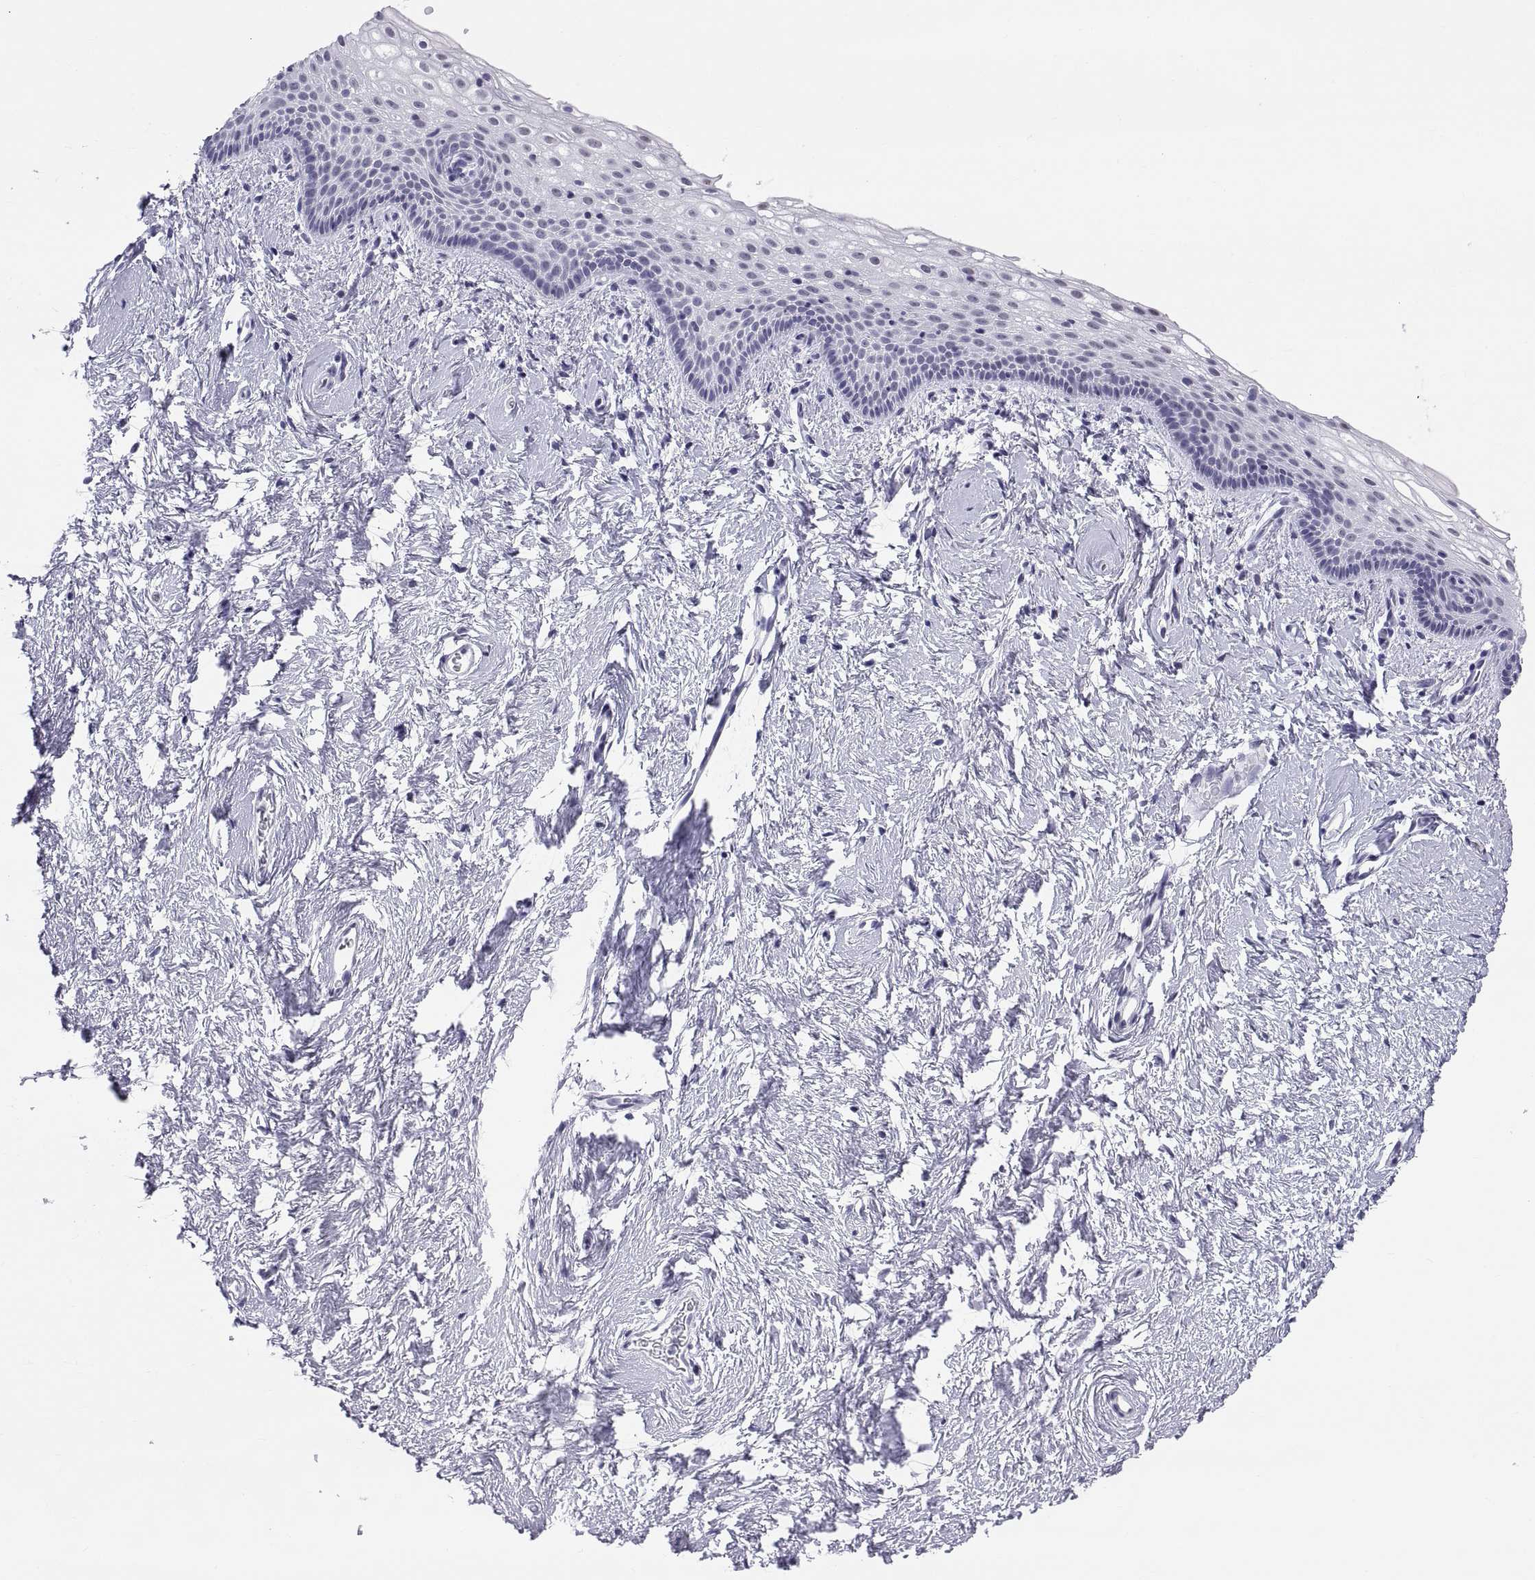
{"staining": {"intensity": "negative", "quantity": "none", "location": "none"}, "tissue": "vagina", "cell_type": "Squamous epithelial cells", "image_type": "normal", "snomed": [{"axis": "morphology", "description": "Normal tissue, NOS"}, {"axis": "topography", "description": "Vagina"}], "caption": "Immunohistochemistry (IHC) micrograph of normal human vagina stained for a protein (brown), which reveals no staining in squamous epithelial cells.", "gene": "NEUROD6", "patient": {"sex": "female", "age": 61}}